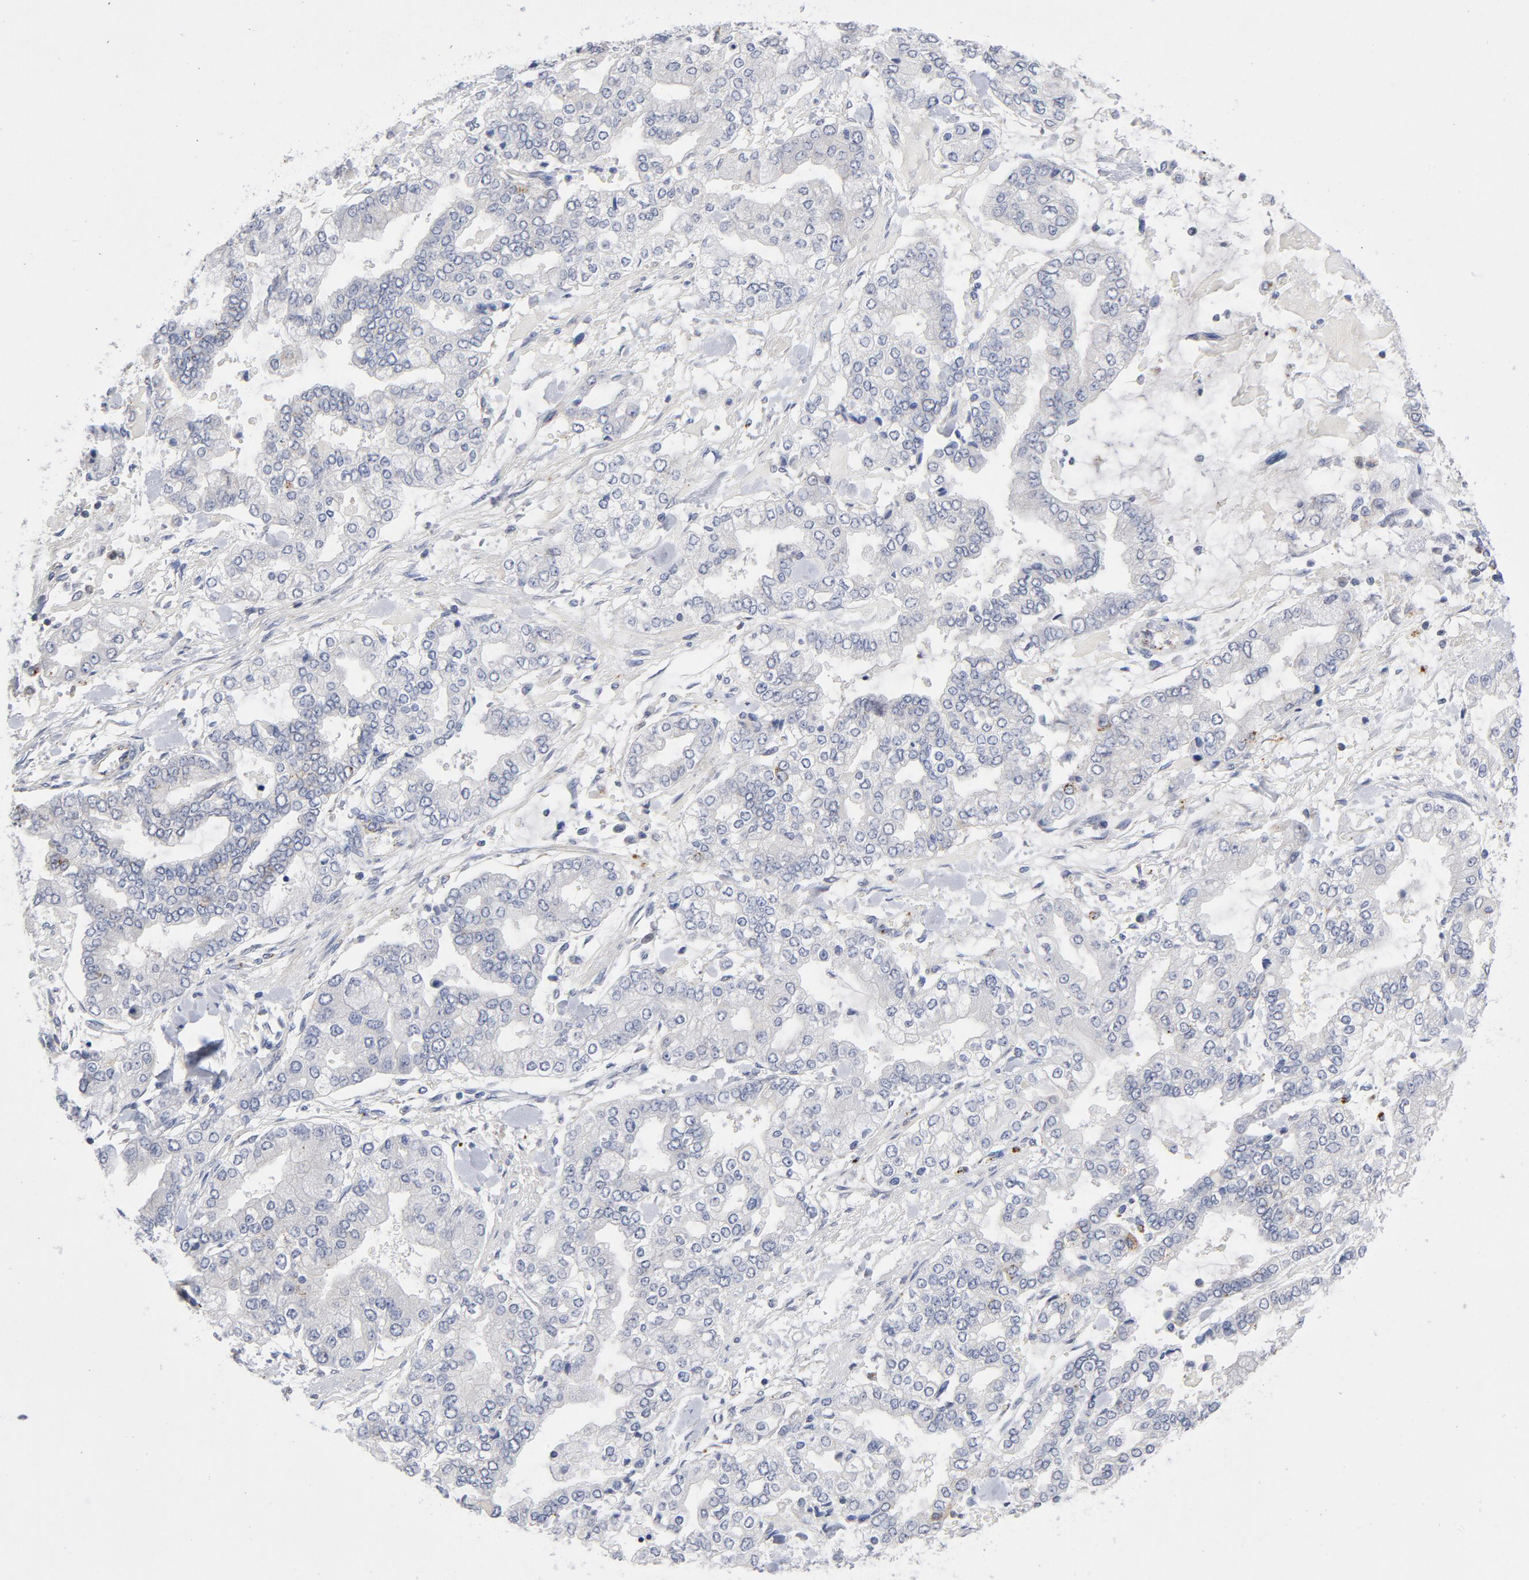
{"staining": {"intensity": "negative", "quantity": "none", "location": "none"}, "tissue": "stomach cancer", "cell_type": "Tumor cells", "image_type": "cancer", "snomed": [{"axis": "morphology", "description": "Normal tissue, NOS"}, {"axis": "morphology", "description": "Adenocarcinoma, NOS"}, {"axis": "topography", "description": "Stomach, upper"}, {"axis": "topography", "description": "Stomach"}], "caption": "Immunohistochemical staining of human stomach cancer (adenocarcinoma) shows no significant positivity in tumor cells.", "gene": "AKT2", "patient": {"sex": "male", "age": 76}}